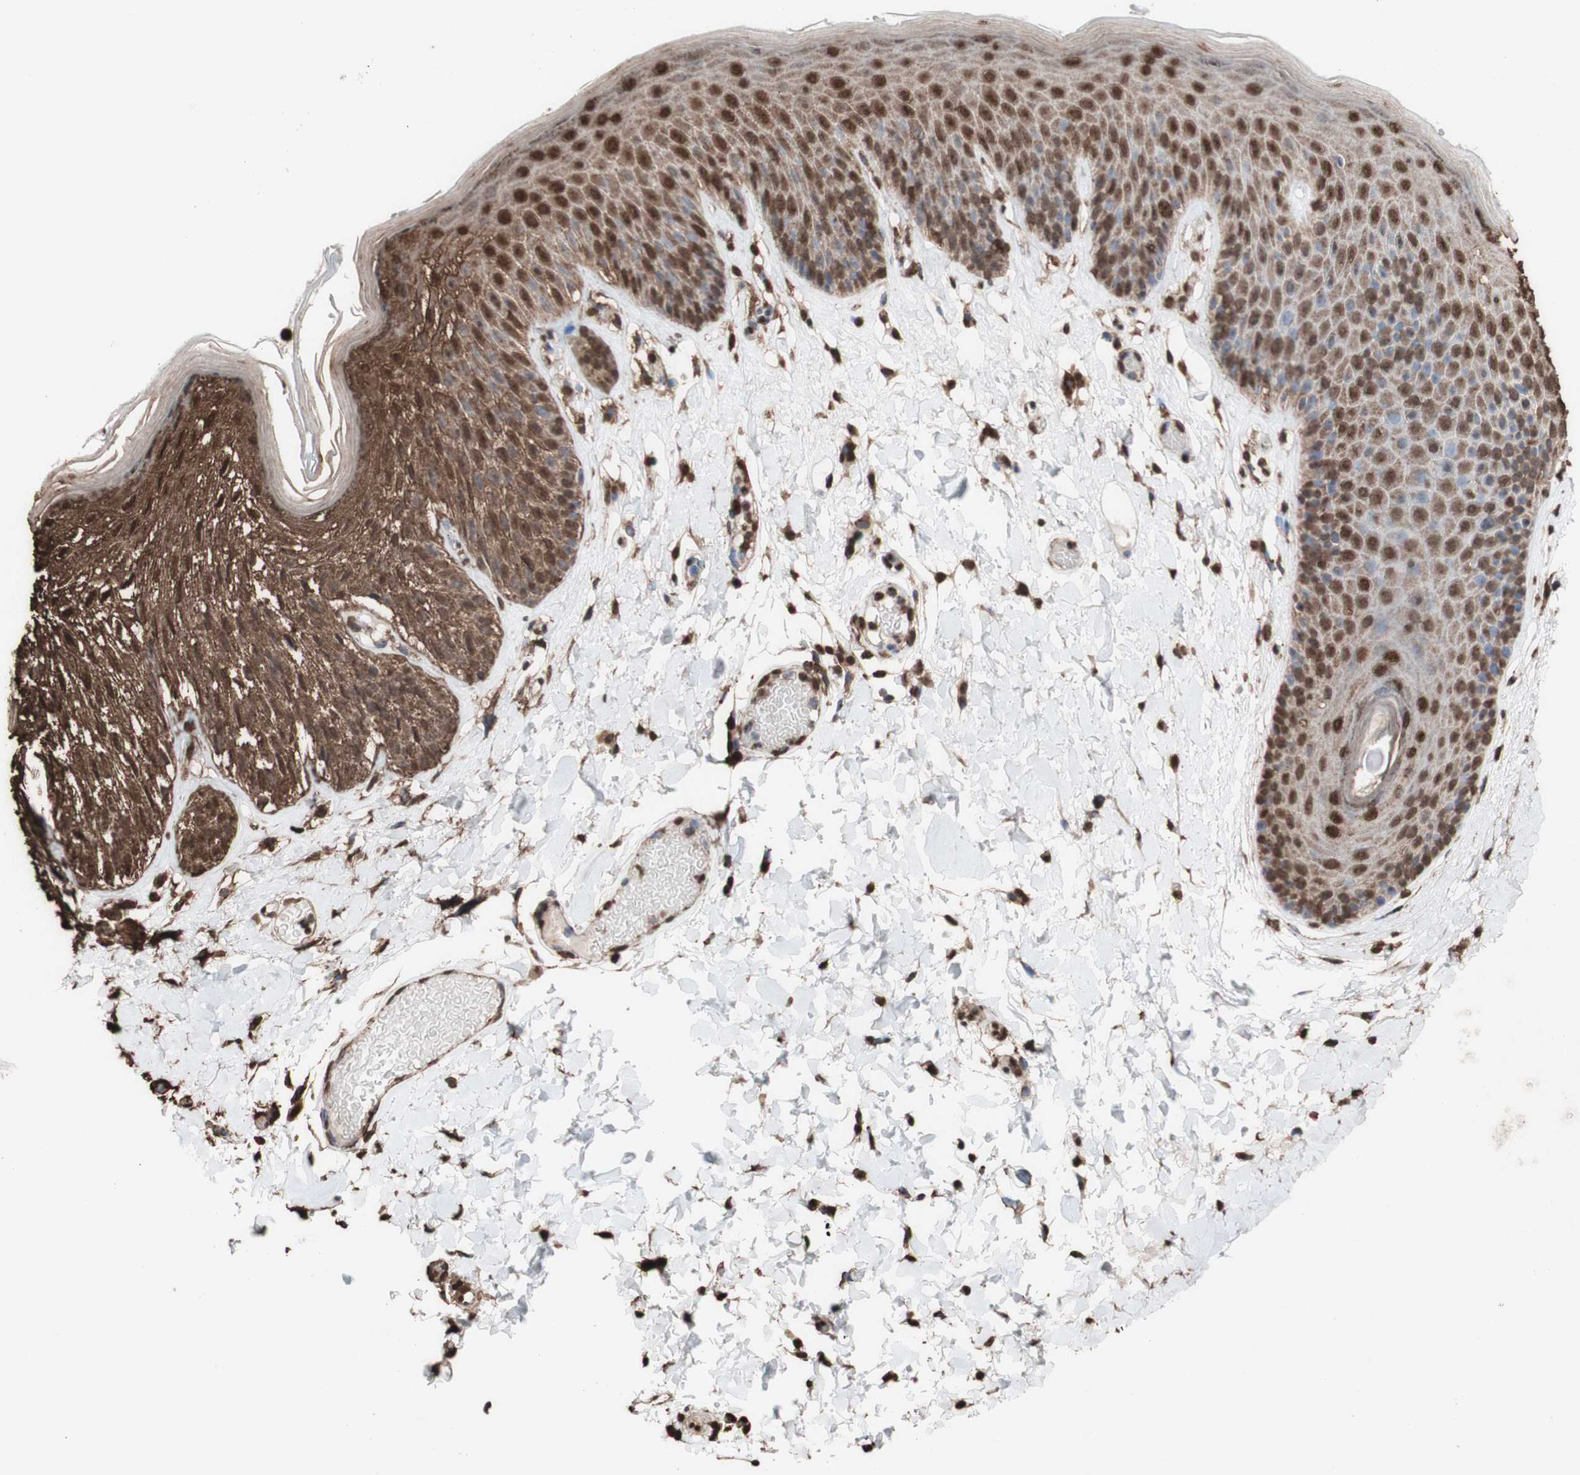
{"staining": {"intensity": "strong", "quantity": ">75%", "location": "cytoplasmic/membranous,nuclear"}, "tissue": "skin", "cell_type": "Epidermal cells", "image_type": "normal", "snomed": [{"axis": "morphology", "description": "Normal tissue, NOS"}, {"axis": "topography", "description": "Vulva"}], "caption": "High-power microscopy captured an immunohistochemistry image of unremarkable skin, revealing strong cytoplasmic/membranous,nuclear expression in approximately >75% of epidermal cells.", "gene": "PIDD1", "patient": {"sex": "female", "age": 73}}